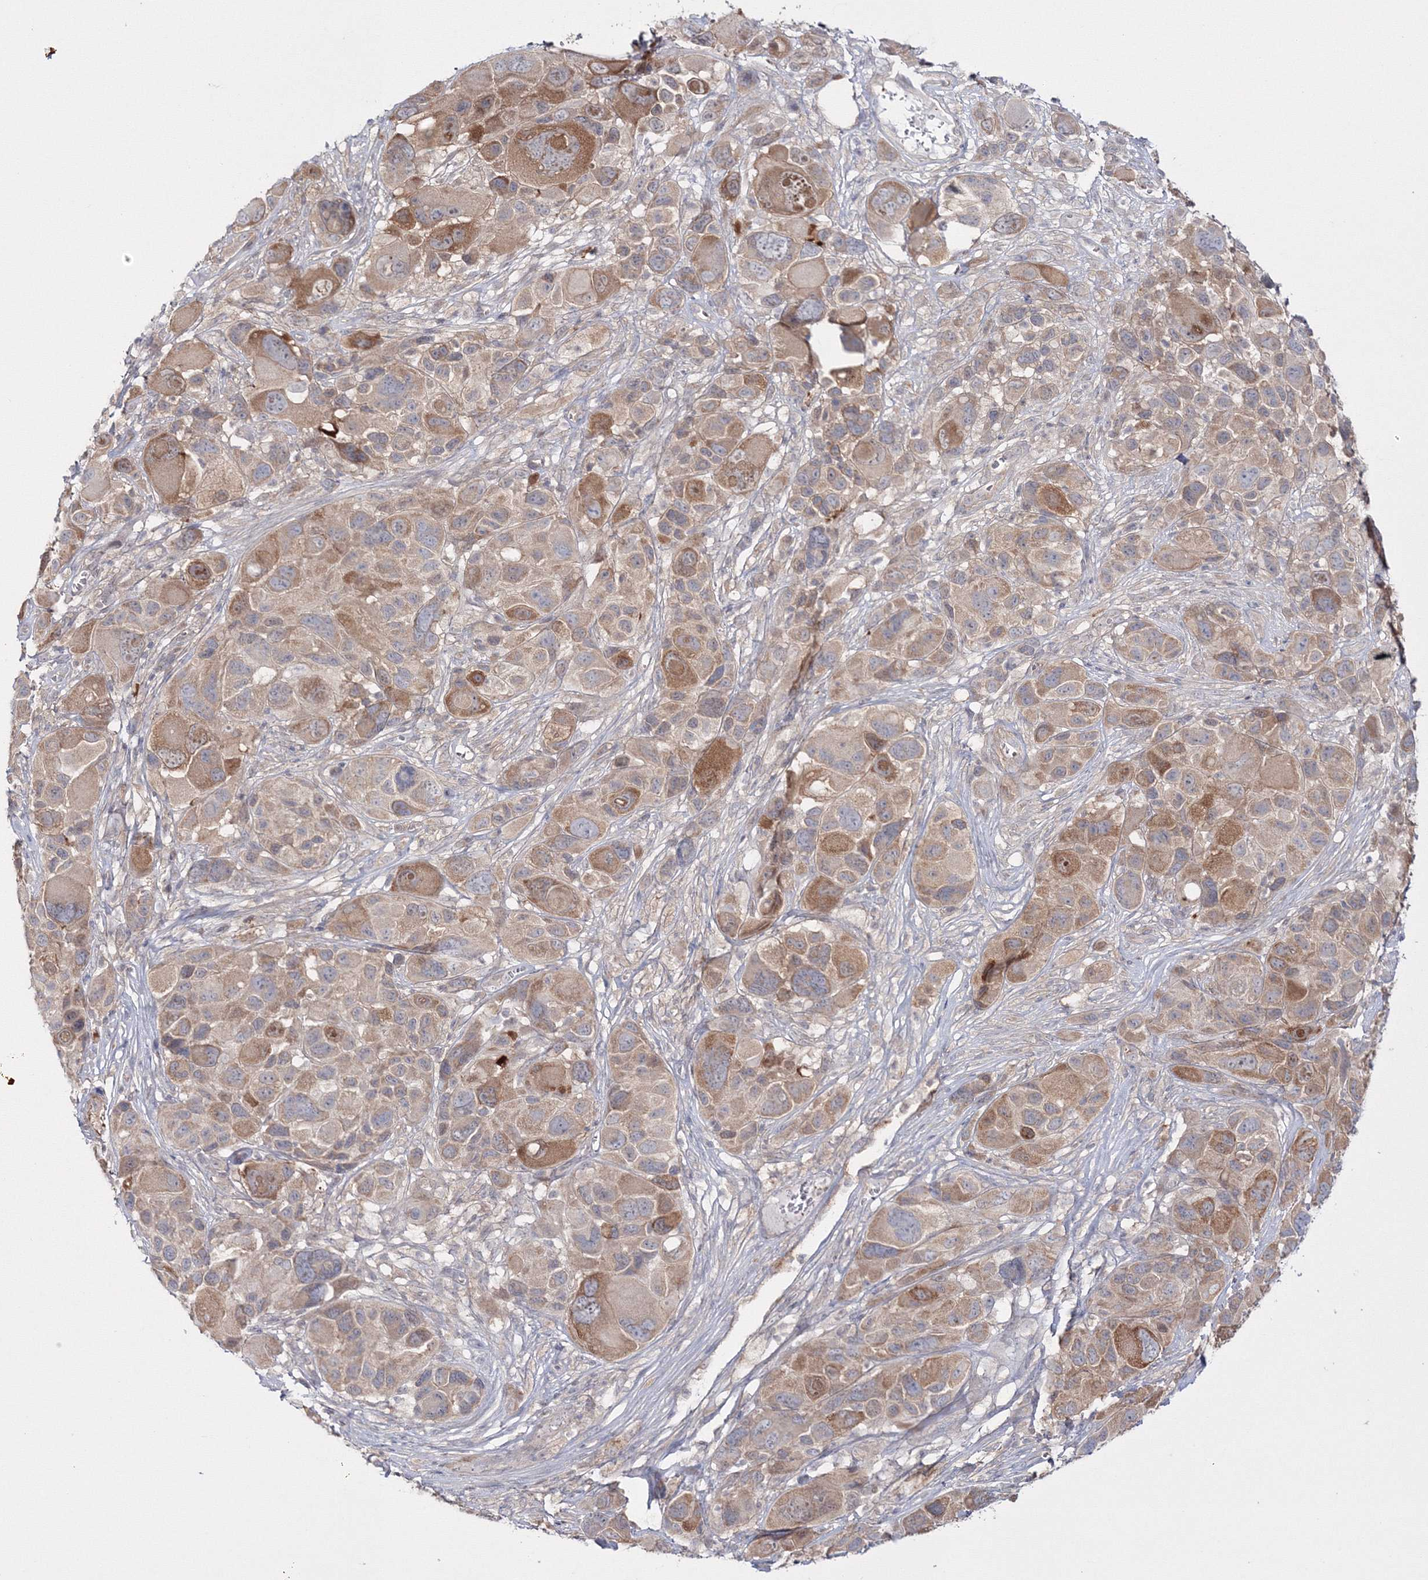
{"staining": {"intensity": "moderate", "quantity": "25%-75%", "location": "cytoplasmic/membranous"}, "tissue": "melanoma", "cell_type": "Tumor cells", "image_type": "cancer", "snomed": [{"axis": "morphology", "description": "Malignant melanoma, NOS"}, {"axis": "topography", "description": "Skin of trunk"}], "caption": "About 25%-75% of tumor cells in human melanoma display moderate cytoplasmic/membranous protein staining as visualized by brown immunohistochemical staining.", "gene": "IPMK", "patient": {"sex": "male", "age": 71}}